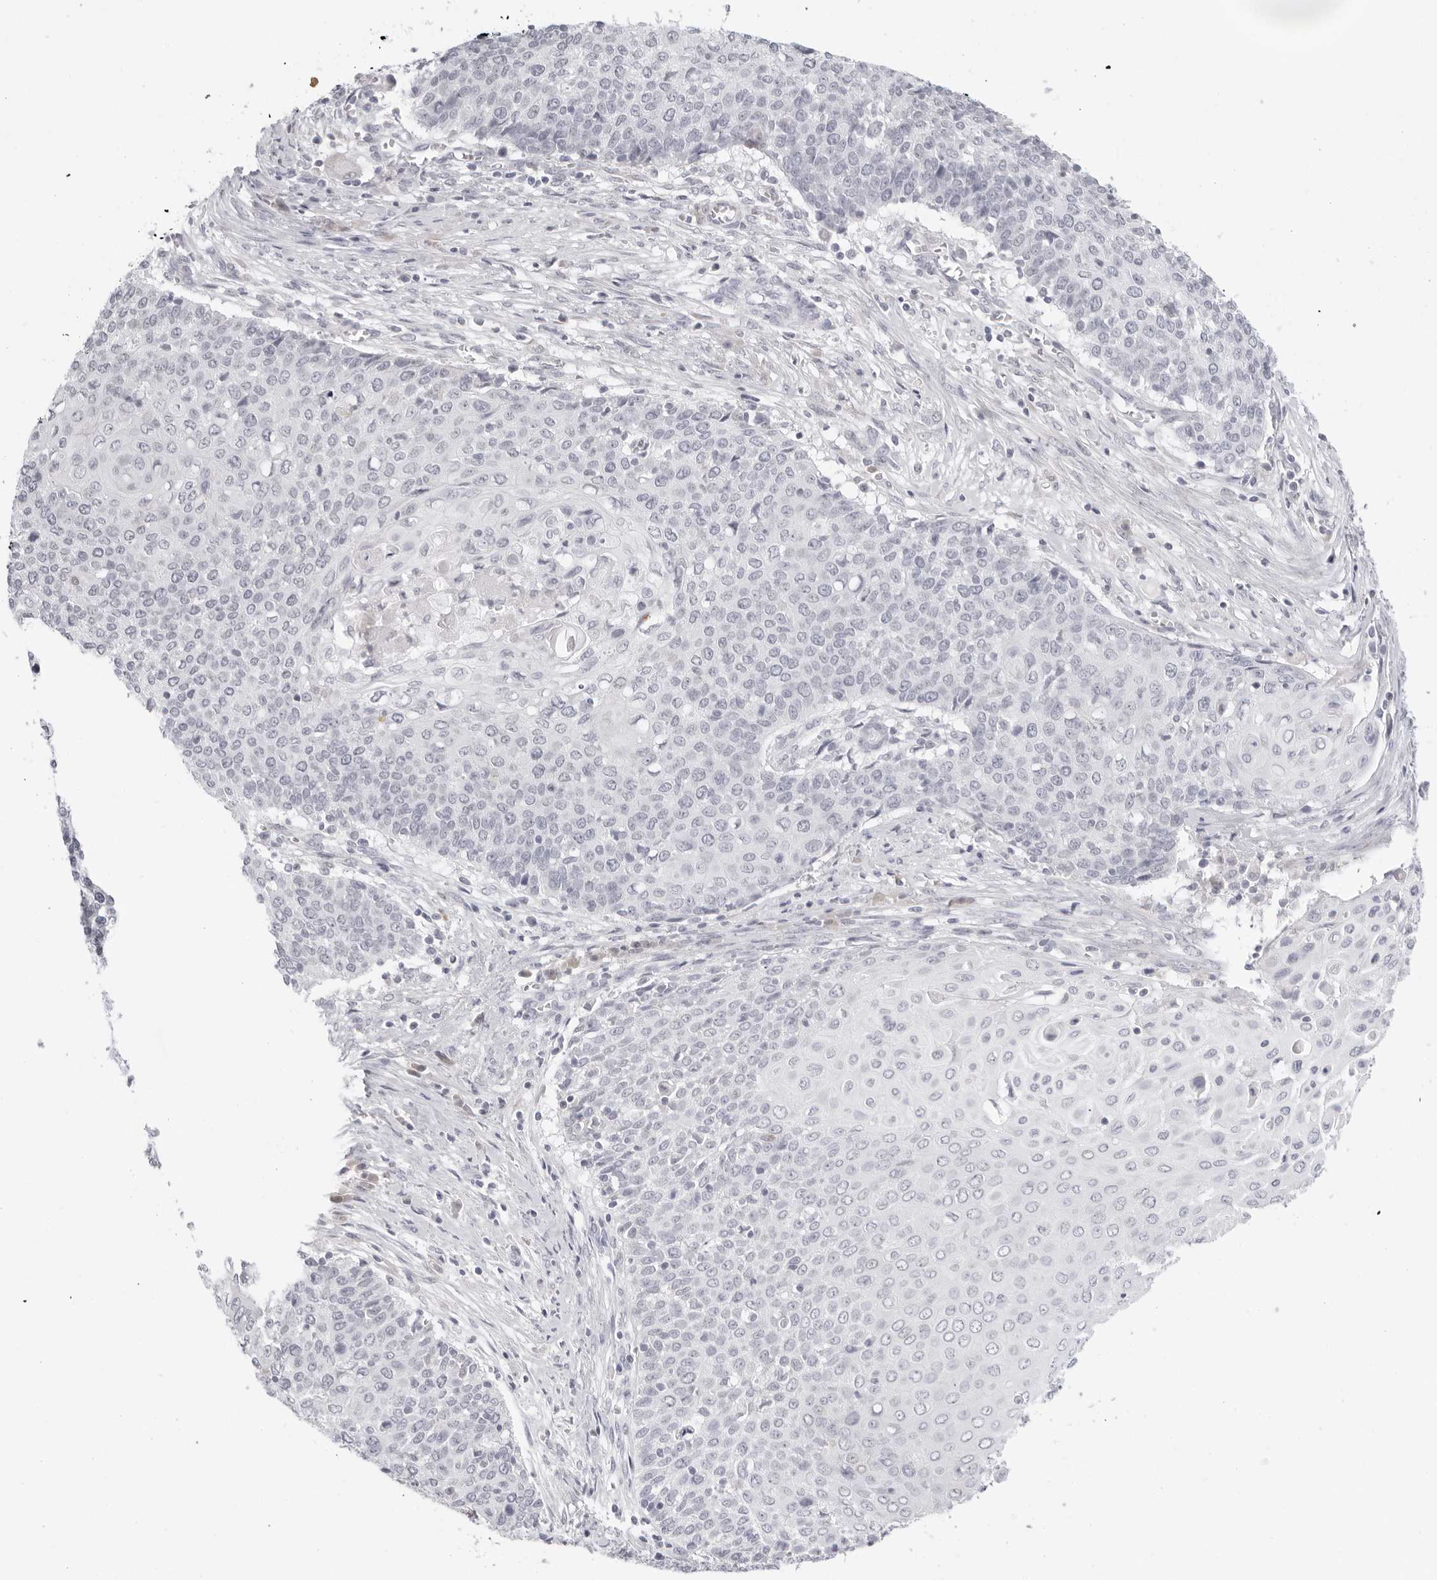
{"staining": {"intensity": "moderate", "quantity": "<25%", "location": "cytoplasmic/membranous"}, "tissue": "cervical cancer", "cell_type": "Tumor cells", "image_type": "cancer", "snomed": [{"axis": "morphology", "description": "Squamous cell carcinoma, NOS"}, {"axis": "topography", "description": "Cervix"}], "caption": "Tumor cells display low levels of moderate cytoplasmic/membranous positivity in approximately <25% of cells in cervical cancer (squamous cell carcinoma). Immunohistochemistry (ihc) stains the protein of interest in brown and the nuclei are stained blue.", "gene": "EDN2", "patient": {"sex": "female", "age": 39}}